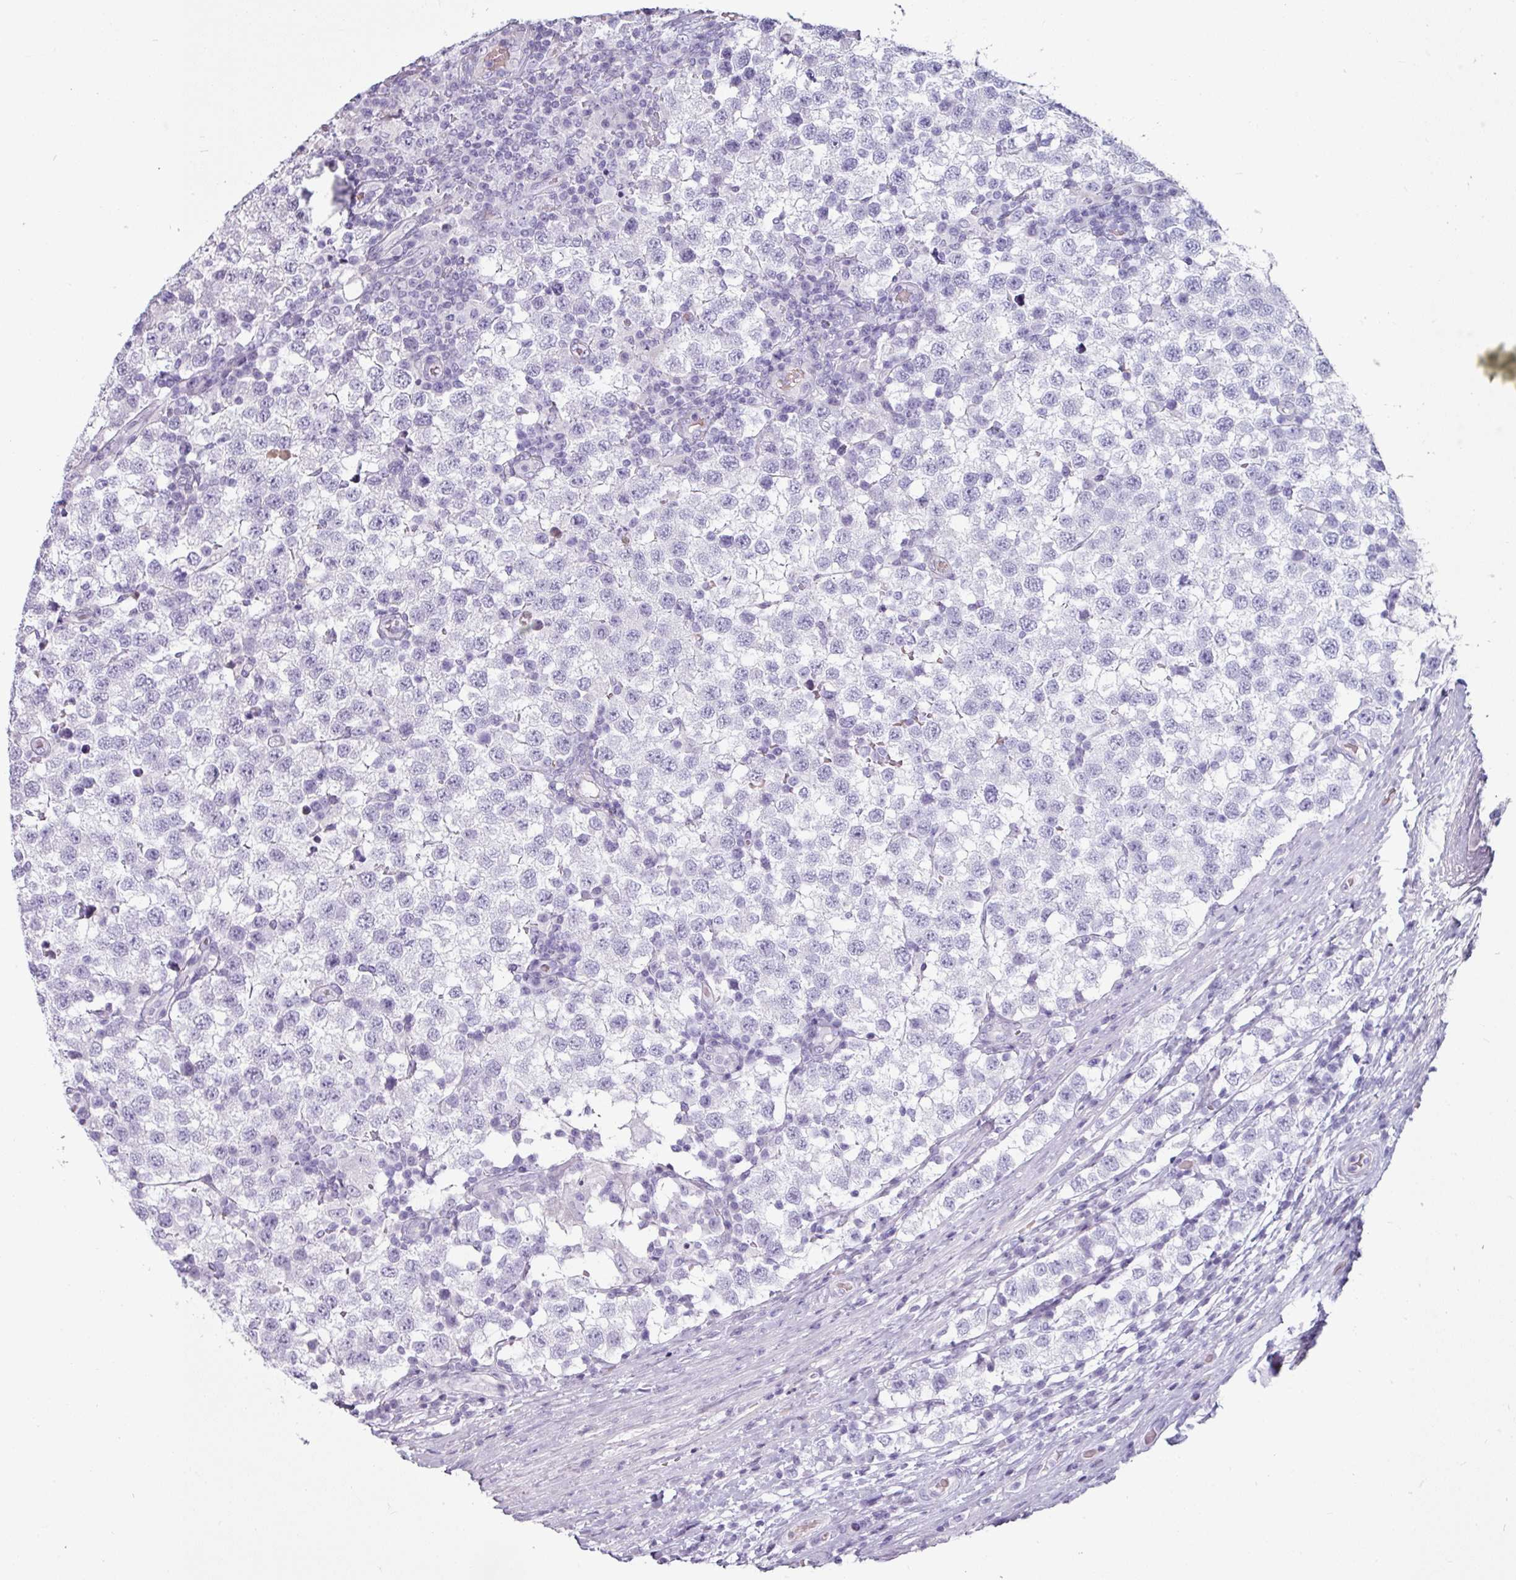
{"staining": {"intensity": "negative", "quantity": "none", "location": "none"}, "tissue": "testis cancer", "cell_type": "Tumor cells", "image_type": "cancer", "snomed": [{"axis": "morphology", "description": "Seminoma, NOS"}, {"axis": "topography", "description": "Testis"}], "caption": "This is a micrograph of immunohistochemistry (IHC) staining of testis cancer, which shows no staining in tumor cells. (DAB immunohistochemistry (IHC), high magnification).", "gene": "CLCA1", "patient": {"sex": "male", "age": 34}}